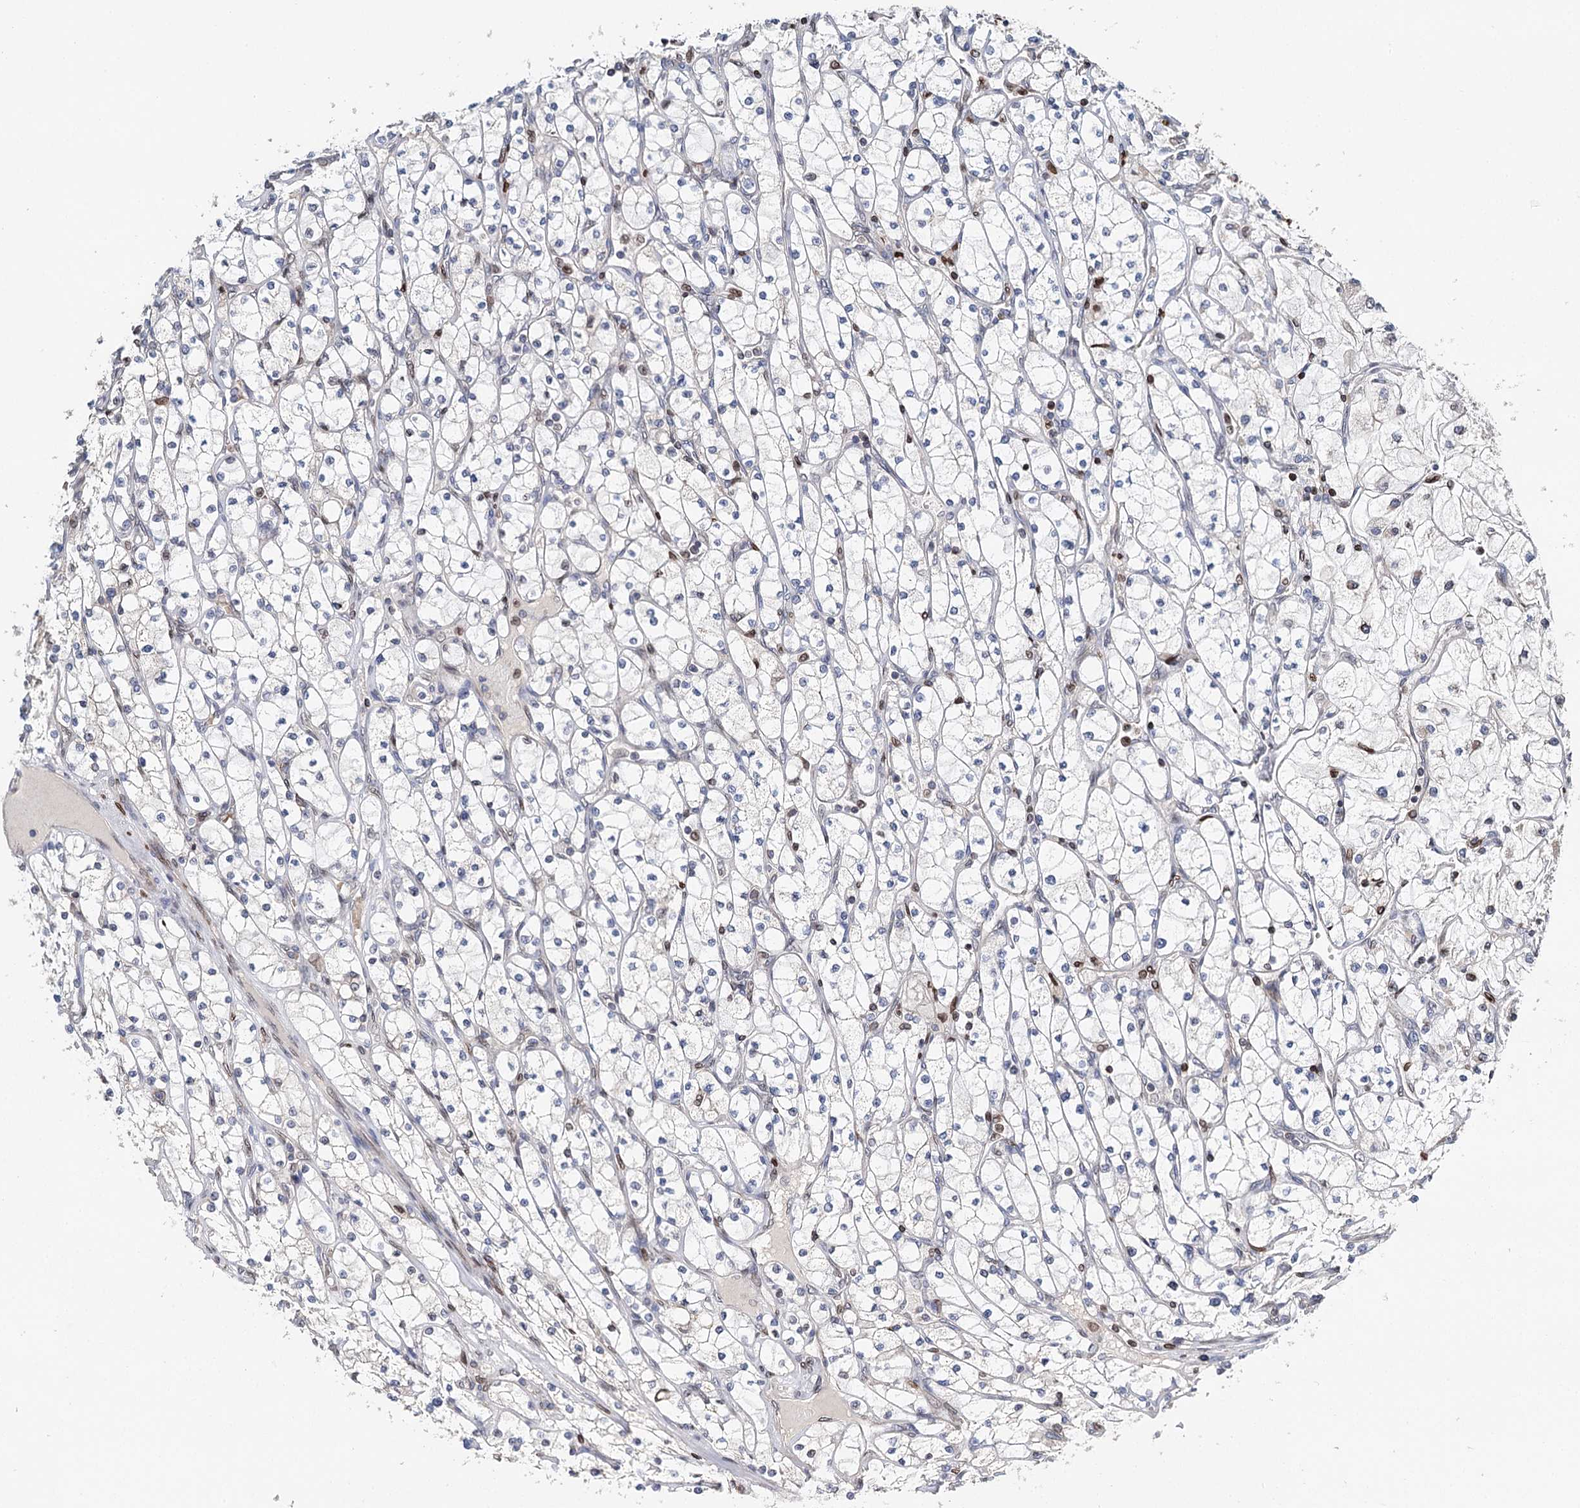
{"staining": {"intensity": "negative", "quantity": "none", "location": "none"}, "tissue": "renal cancer", "cell_type": "Tumor cells", "image_type": "cancer", "snomed": [{"axis": "morphology", "description": "Adenocarcinoma, NOS"}, {"axis": "topography", "description": "Kidney"}], "caption": "Immunohistochemical staining of human adenocarcinoma (renal) reveals no significant positivity in tumor cells. (DAB (3,3'-diaminobenzidine) IHC, high magnification).", "gene": "CFAP46", "patient": {"sex": "male", "age": 80}}